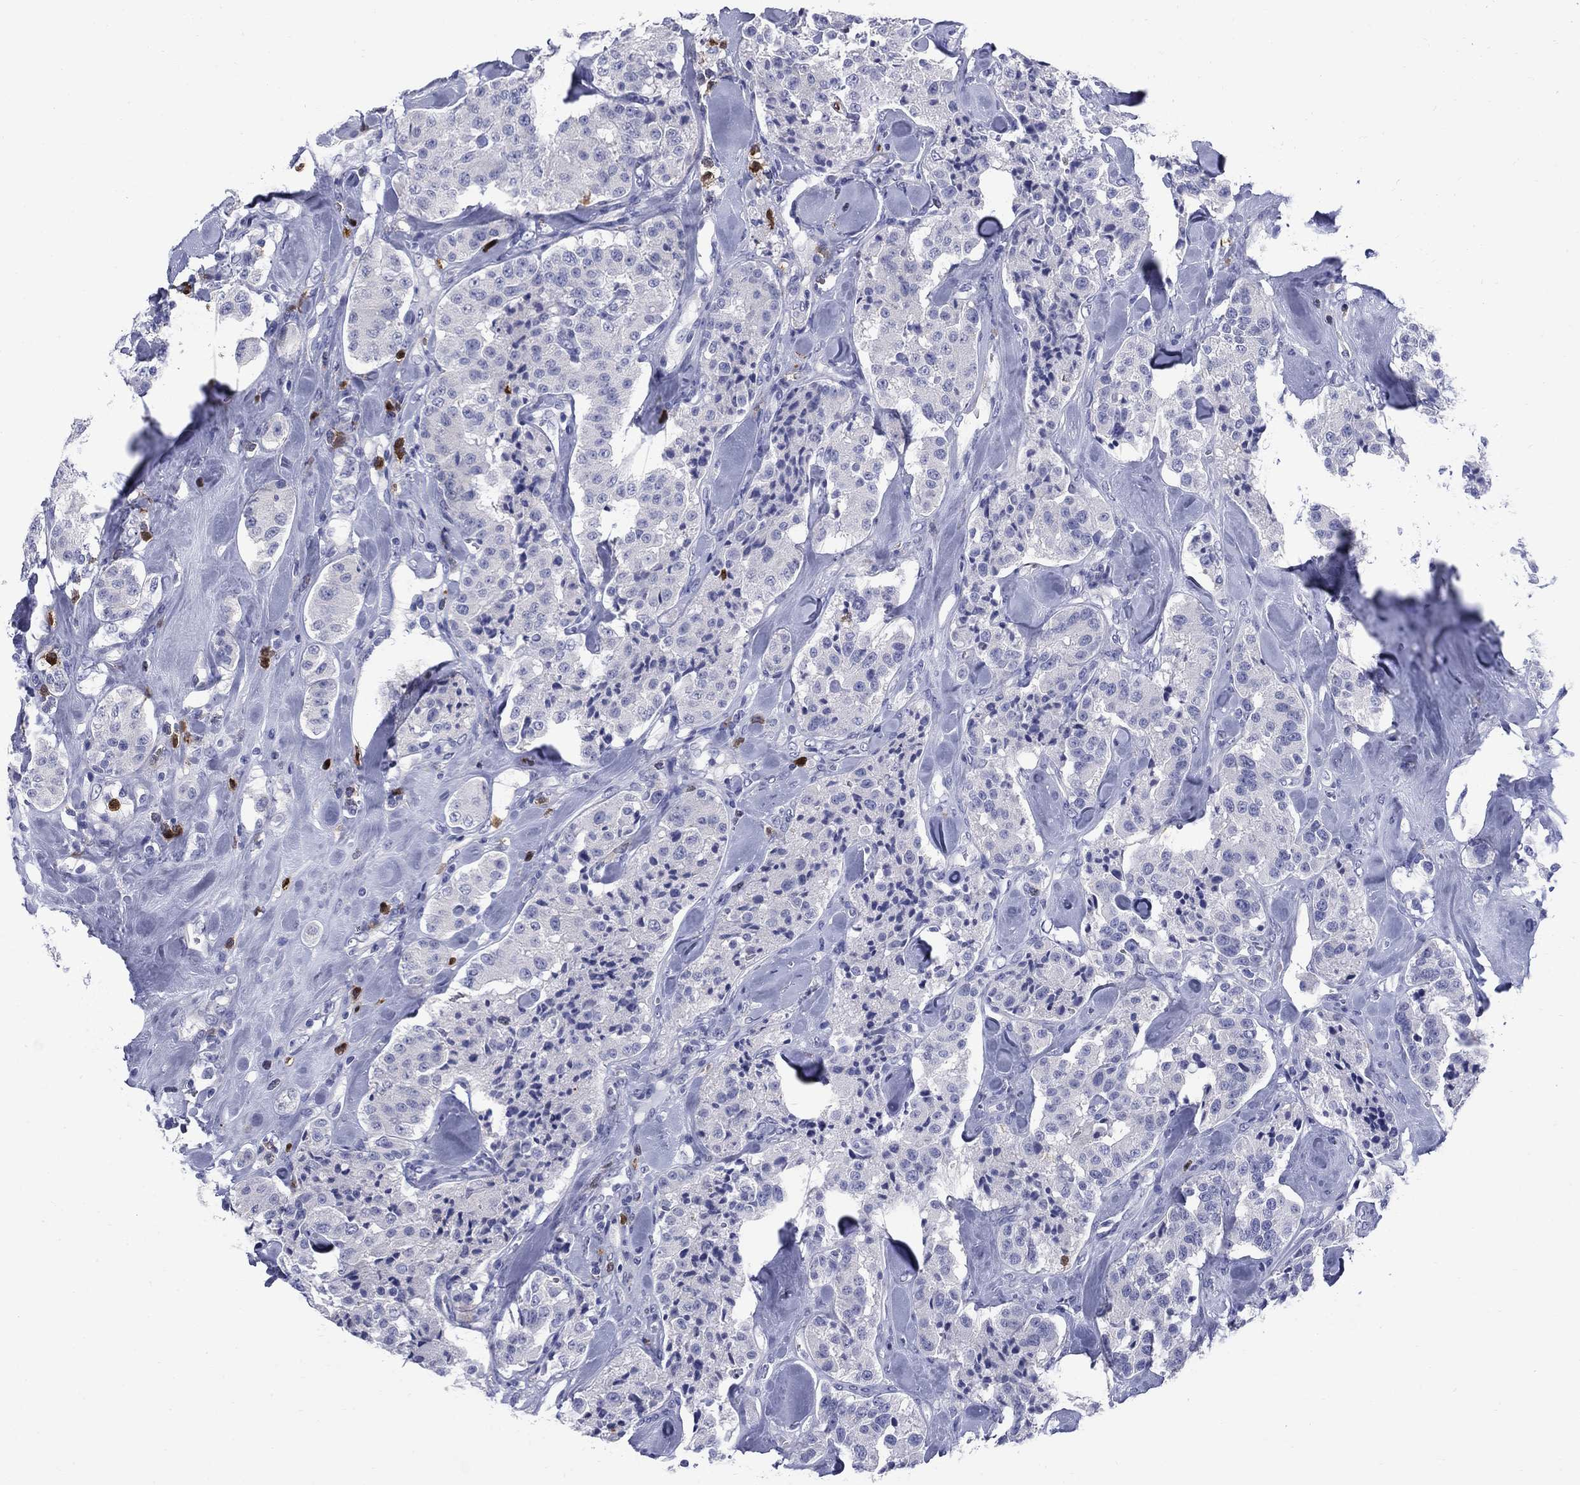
{"staining": {"intensity": "negative", "quantity": "none", "location": "none"}, "tissue": "carcinoid", "cell_type": "Tumor cells", "image_type": "cancer", "snomed": [{"axis": "morphology", "description": "Carcinoid, malignant, NOS"}, {"axis": "topography", "description": "Pancreas"}], "caption": "Tumor cells show no significant expression in carcinoid.", "gene": "SERPINB2", "patient": {"sex": "male", "age": 41}}